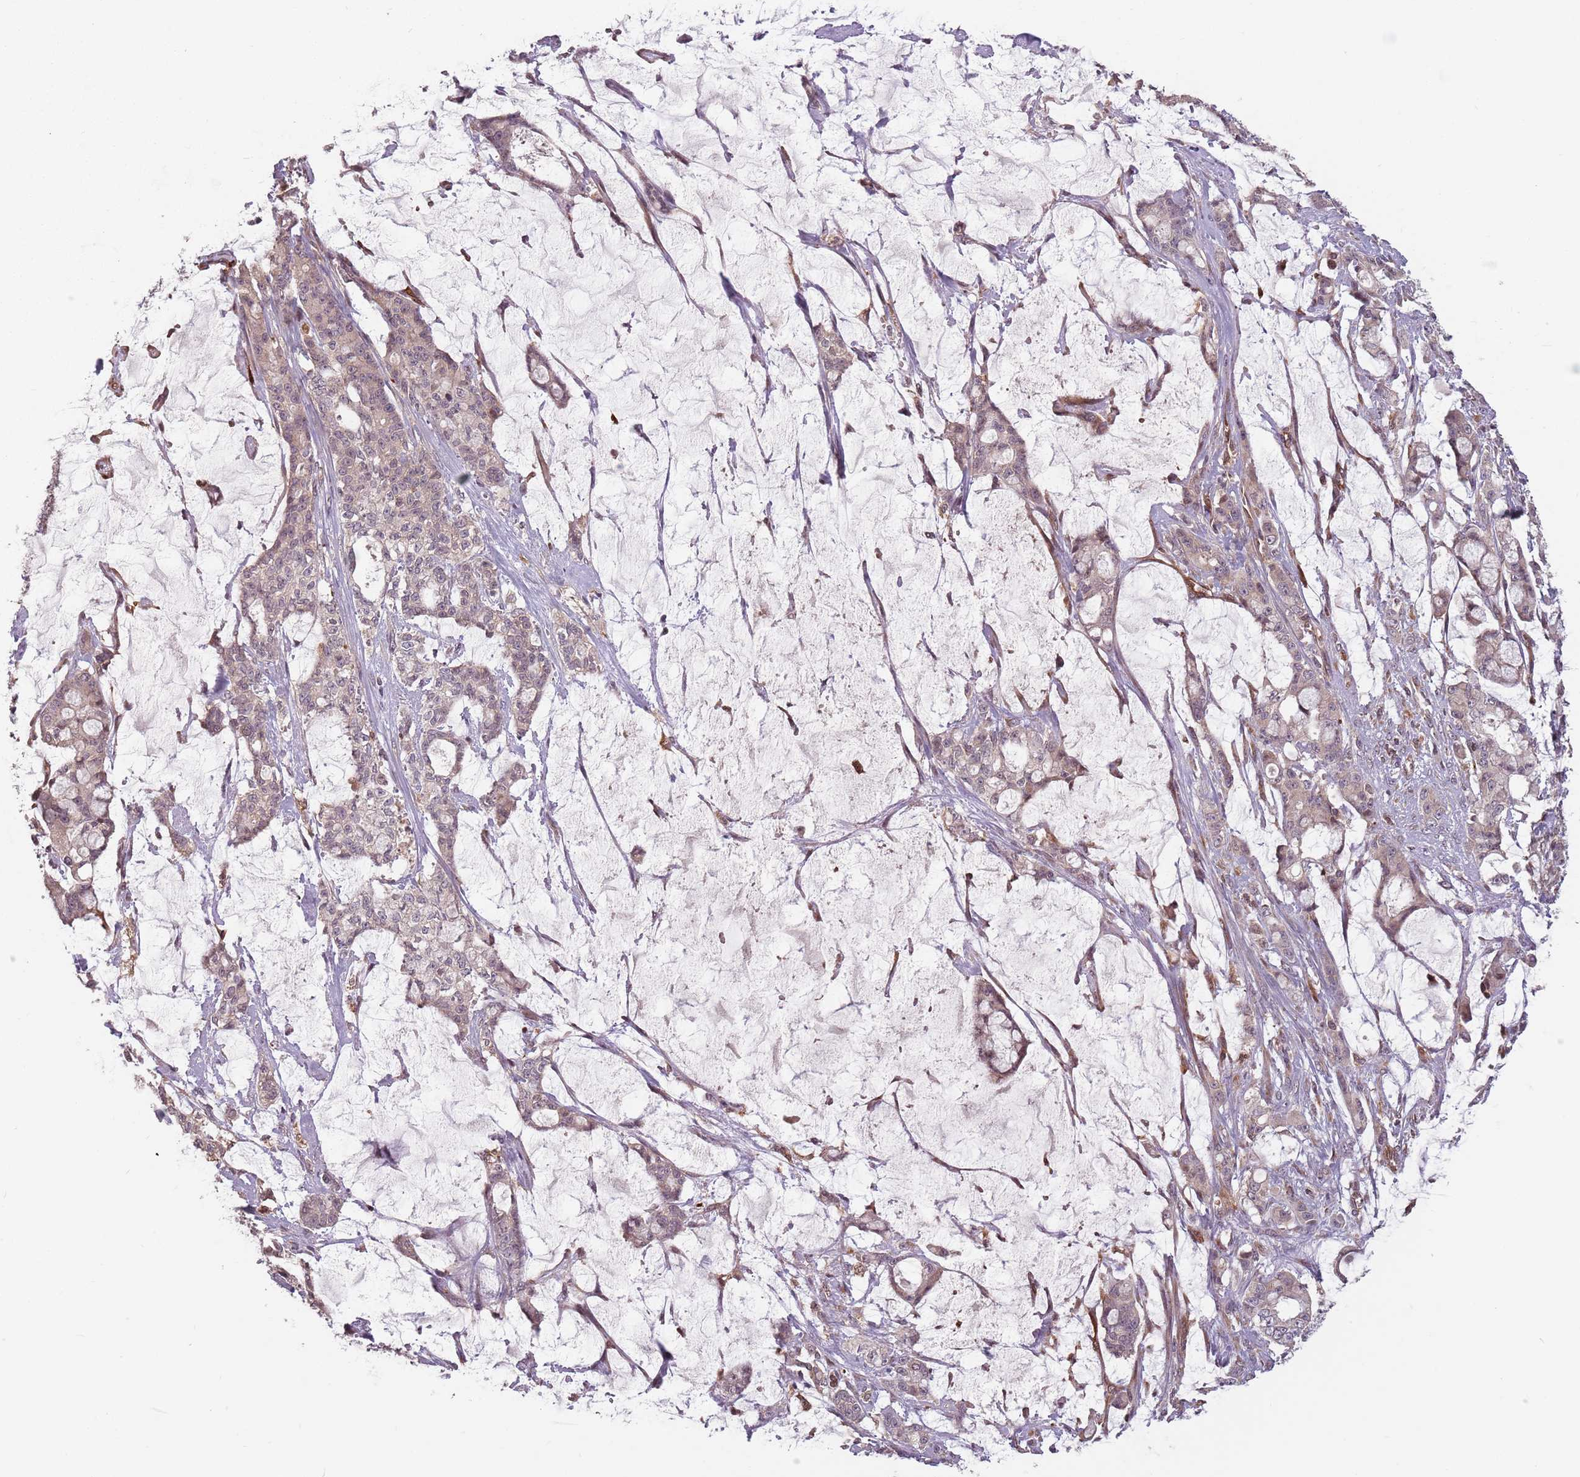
{"staining": {"intensity": "negative", "quantity": "none", "location": "none"}, "tissue": "pancreatic cancer", "cell_type": "Tumor cells", "image_type": "cancer", "snomed": [{"axis": "morphology", "description": "Adenocarcinoma, NOS"}, {"axis": "topography", "description": "Pancreas"}], "caption": "High magnification brightfield microscopy of pancreatic cancer stained with DAB (3,3'-diaminobenzidine) (brown) and counterstained with hematoxylin (blue): tumor cells show no significant expression.", "gene": "GPR180", "patient": {"sex": "female", "age": 73}}